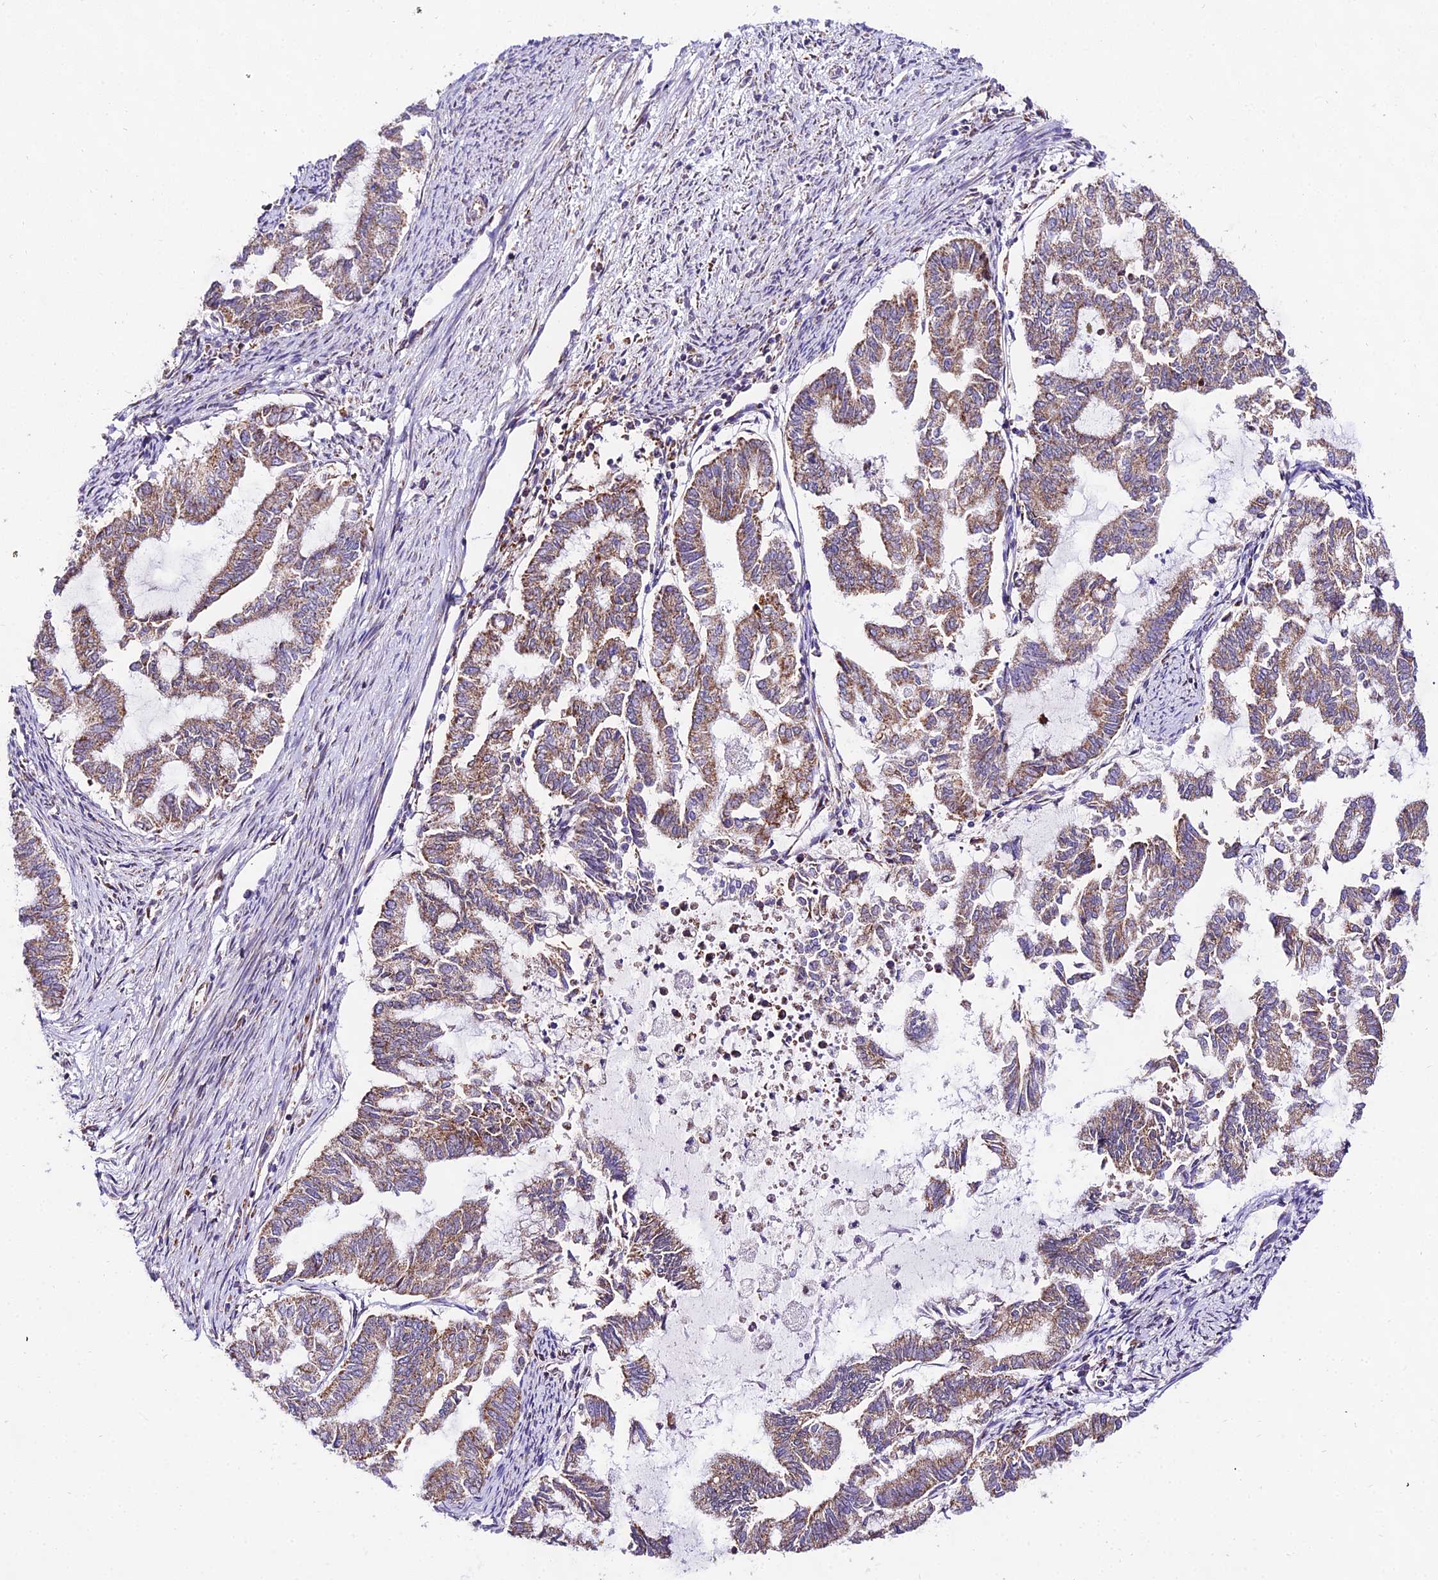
{"staining": {"intensity": "moderate", "quantity": ">75%", "location": "cytoplasmic/membranous"}, "tissue": "endometrial cancer", "cell_type": "Tumor cells", "image_type": "cancer", "snomed": [{"axis": "morphology", "description": "Adenocarcinoma, NOS"}, {"axis": "topography", "description": "Endometrium"}], "caption": "Moderate cytoplasmic/membranous positivity for a protein is present in about >75% of tumor cells of endometrial adenocarcinoma using immunohistochemistry (IHC).", "gene": "ATP5PB", "patient": {"sex": "female", "age": 79}}